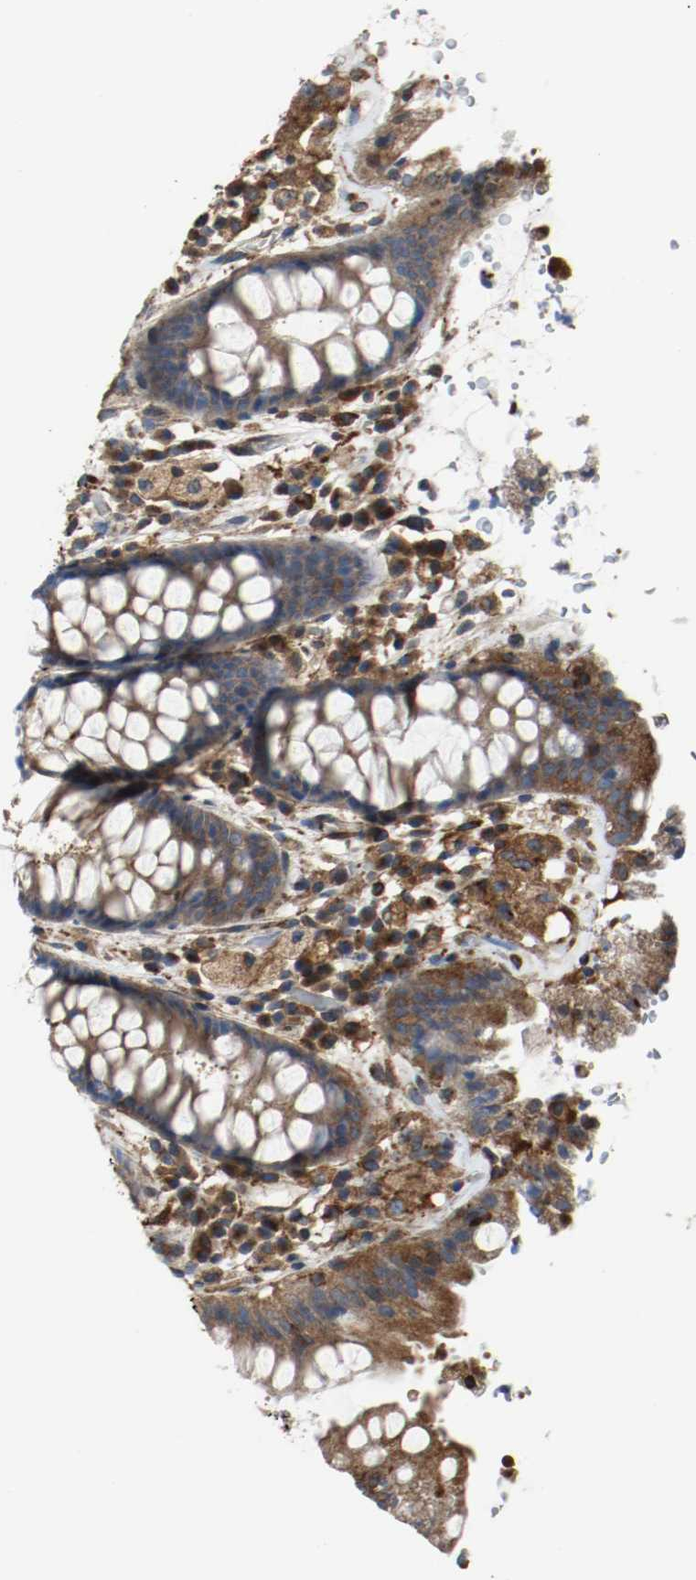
{"staining": {"intensity": "strong", "quantity": ">75%", "location": "cytoplasmic/membranous"}, "tissue": "rectum", "cell_type": "Glandular cells", "image_type": "normal", "snomed": [{"axis": "morphology", "description": "Normal tissue, NOS"}, {"axis": "topography", "description": "Rectum"}], "caption": "DAB (3,3'-diaminobenzidine) immunohistochemical staining of unremarkable rectum exhibits strong cytoplasmic/membranous protein expression in approximately >75% of glandular cells.", "gene": "TUBA3D", "patient": {"sex": "female", "age": 46}}